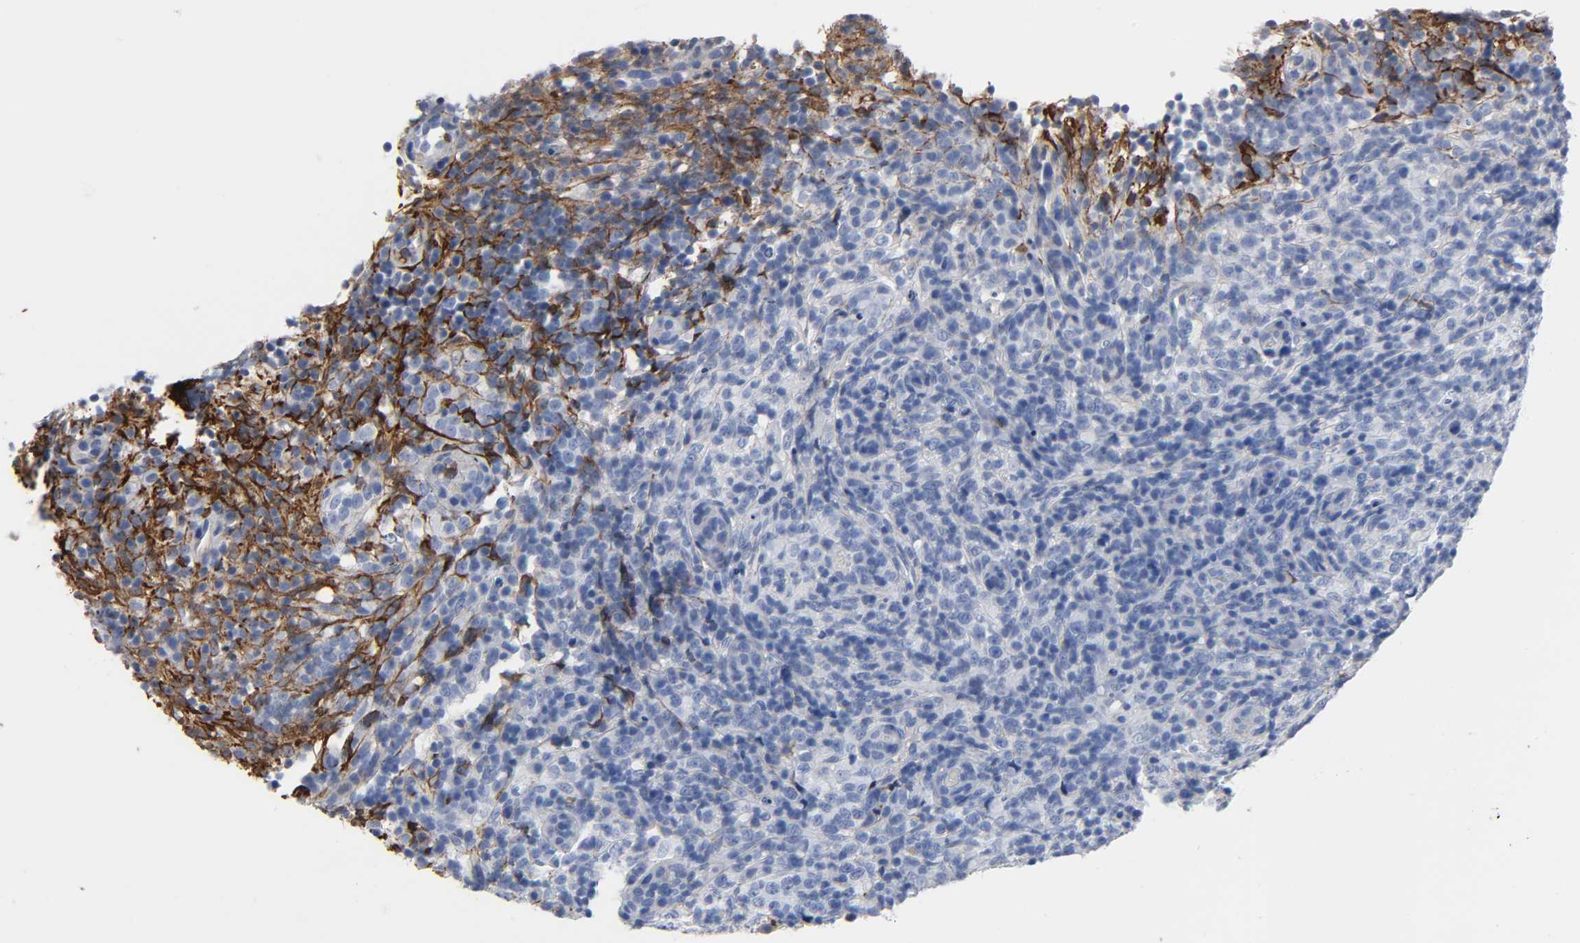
{"staining": {"intensity": "negative", "quantity": "none", "location": "none"}, "tissue": "lymphoma", "cell_type": "Tumor cells", "image_type": "cancer", "snomed": [{"axis": "morphology", "description": "Malignant lymphoma, non-Hodgkin's type, High grade"}, {"axis": "topography", "description": "Lymph node"}], "caption": "Tumor cells show no significant staining in lymphoma.", "gene": "FBLN1", "patient": {"sex": "female", "age": 76}}